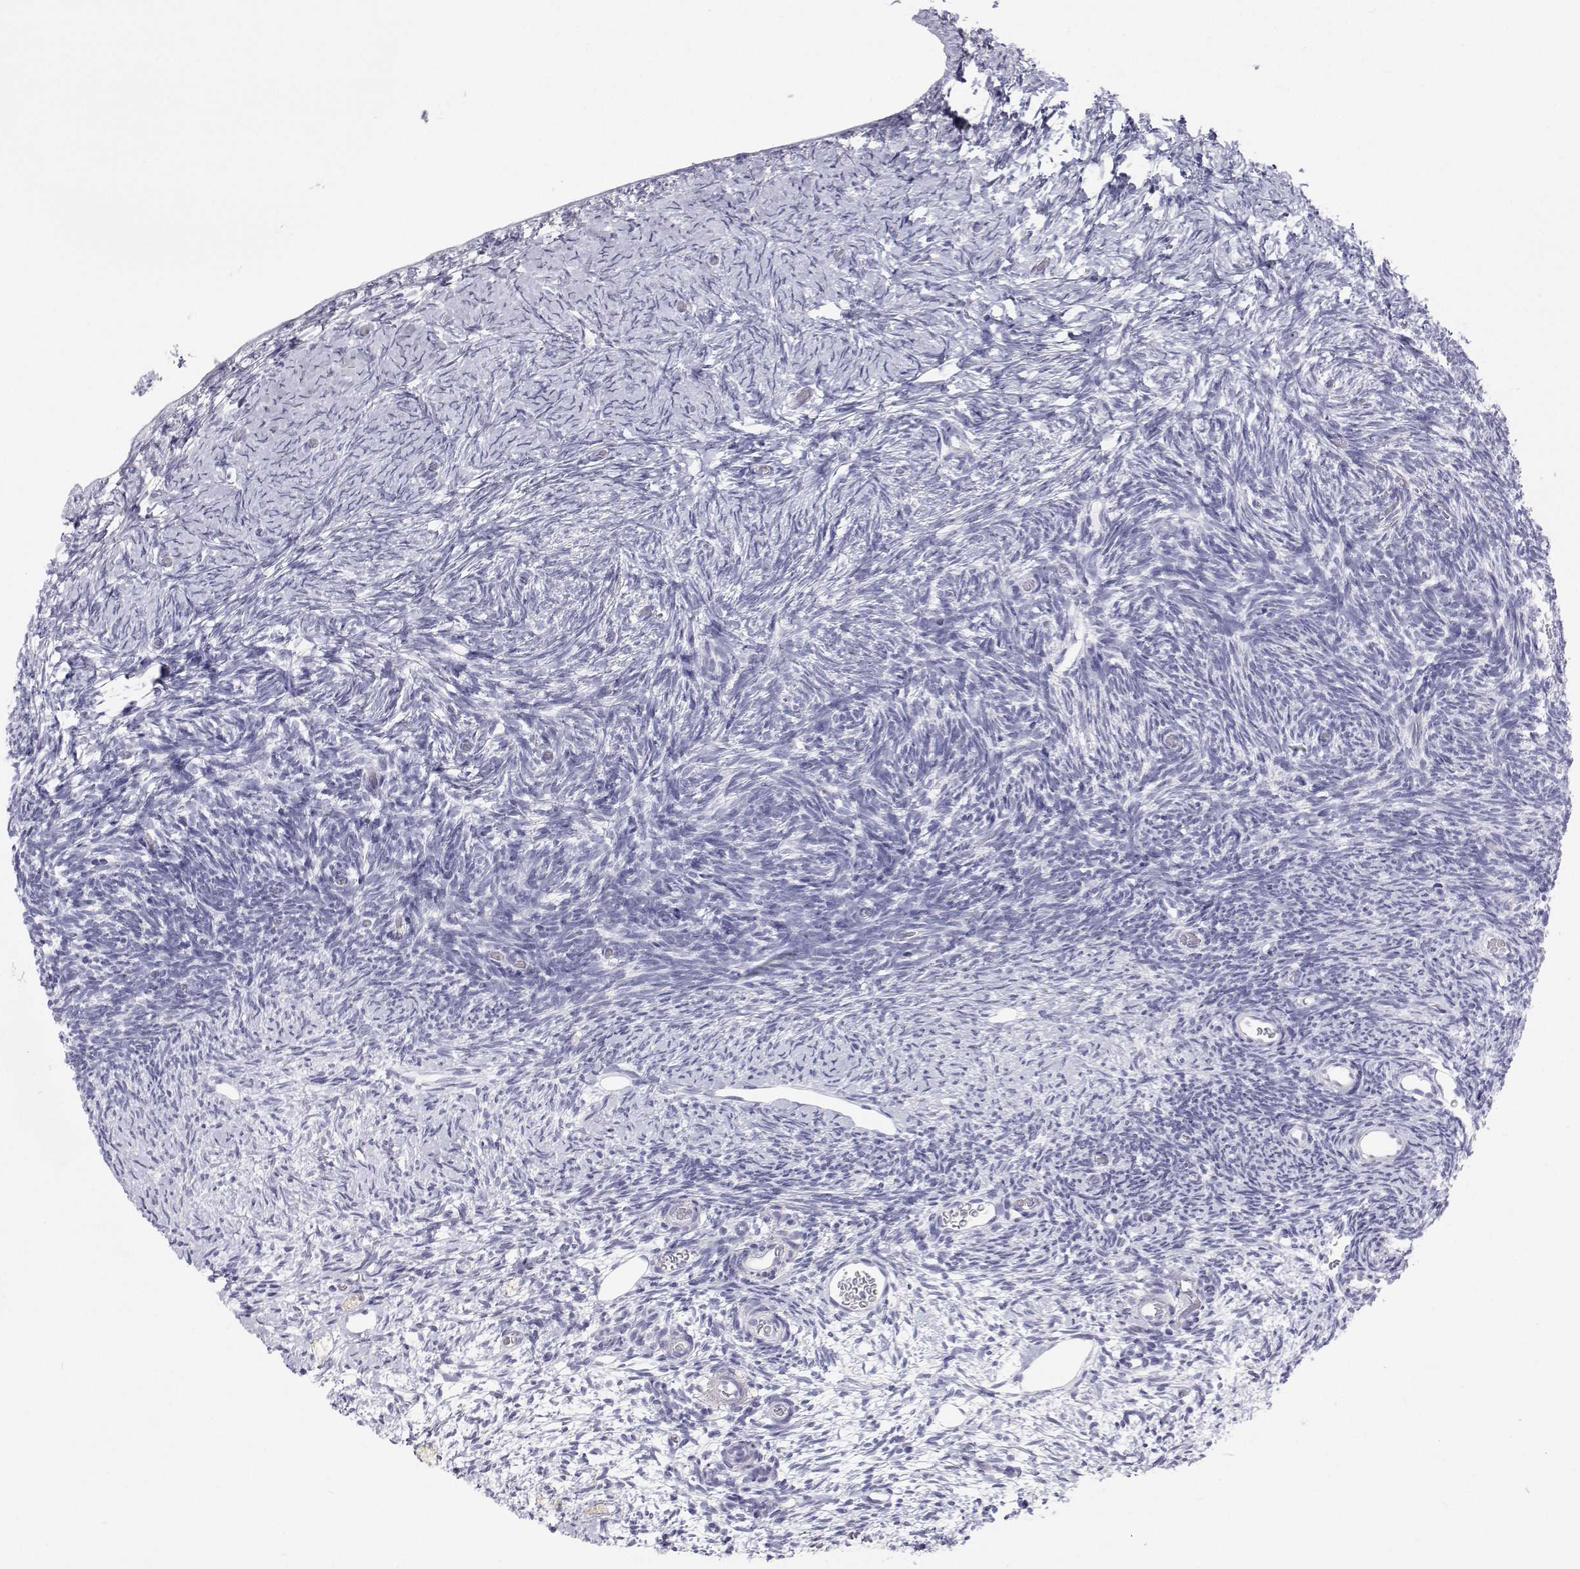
{"staining": {"intensity": "negative", "quantity": "none", "location": "none"}, "tissue": "ovary", "cell_type": "Follicle cells", "image_type": "normal", "snomed": [{"axis": "morphology", "description": "Normal tissue, NOS"}, {"axis": "topography", "description": "Ovary"}], "caption": "This is an IHC micrograph of unremarkable ovary. There is no positivity in follicle cells.", "gene": "SFTPB", "patient": {"sex": "female", "age": 39}}